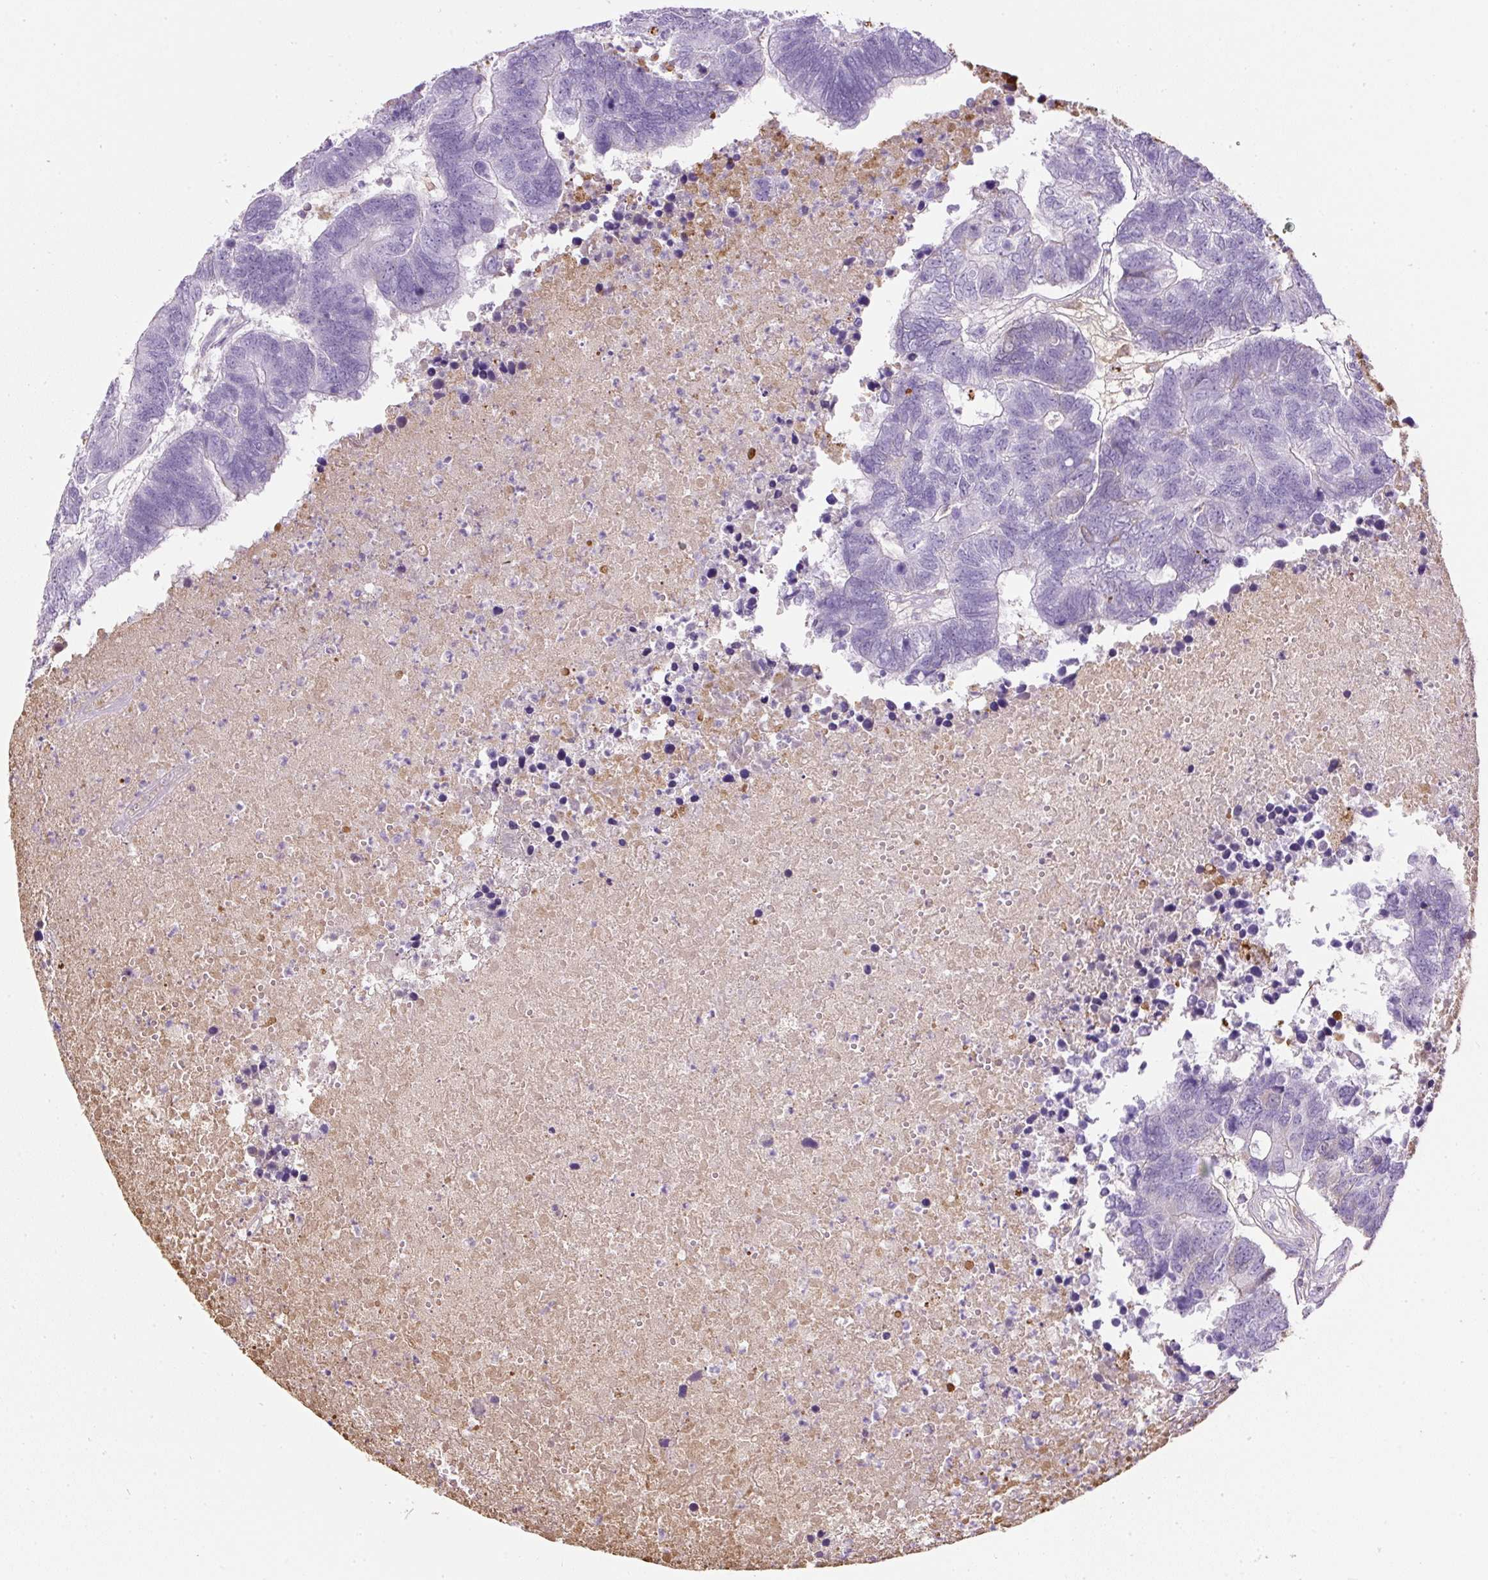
{"staining": {"intensity": "negative", "quantity": "none", "location": "none"}, "tissue": "colorectal cancer", "cell_type": "Tumor cells", "image_type": "cancer", "snomed": [{"axis": "morphology", "description": "Adenocarcinoma, NOS"}, {"axis": "topography", "description": "Colon"}], "caption": "This is an immunohistochemistry (IHC) micrograph of human colorectal cancer. There is no positivity in tumor cells.", "gene": "APOA1", "patient": {"sex": "female", "age": 48}}